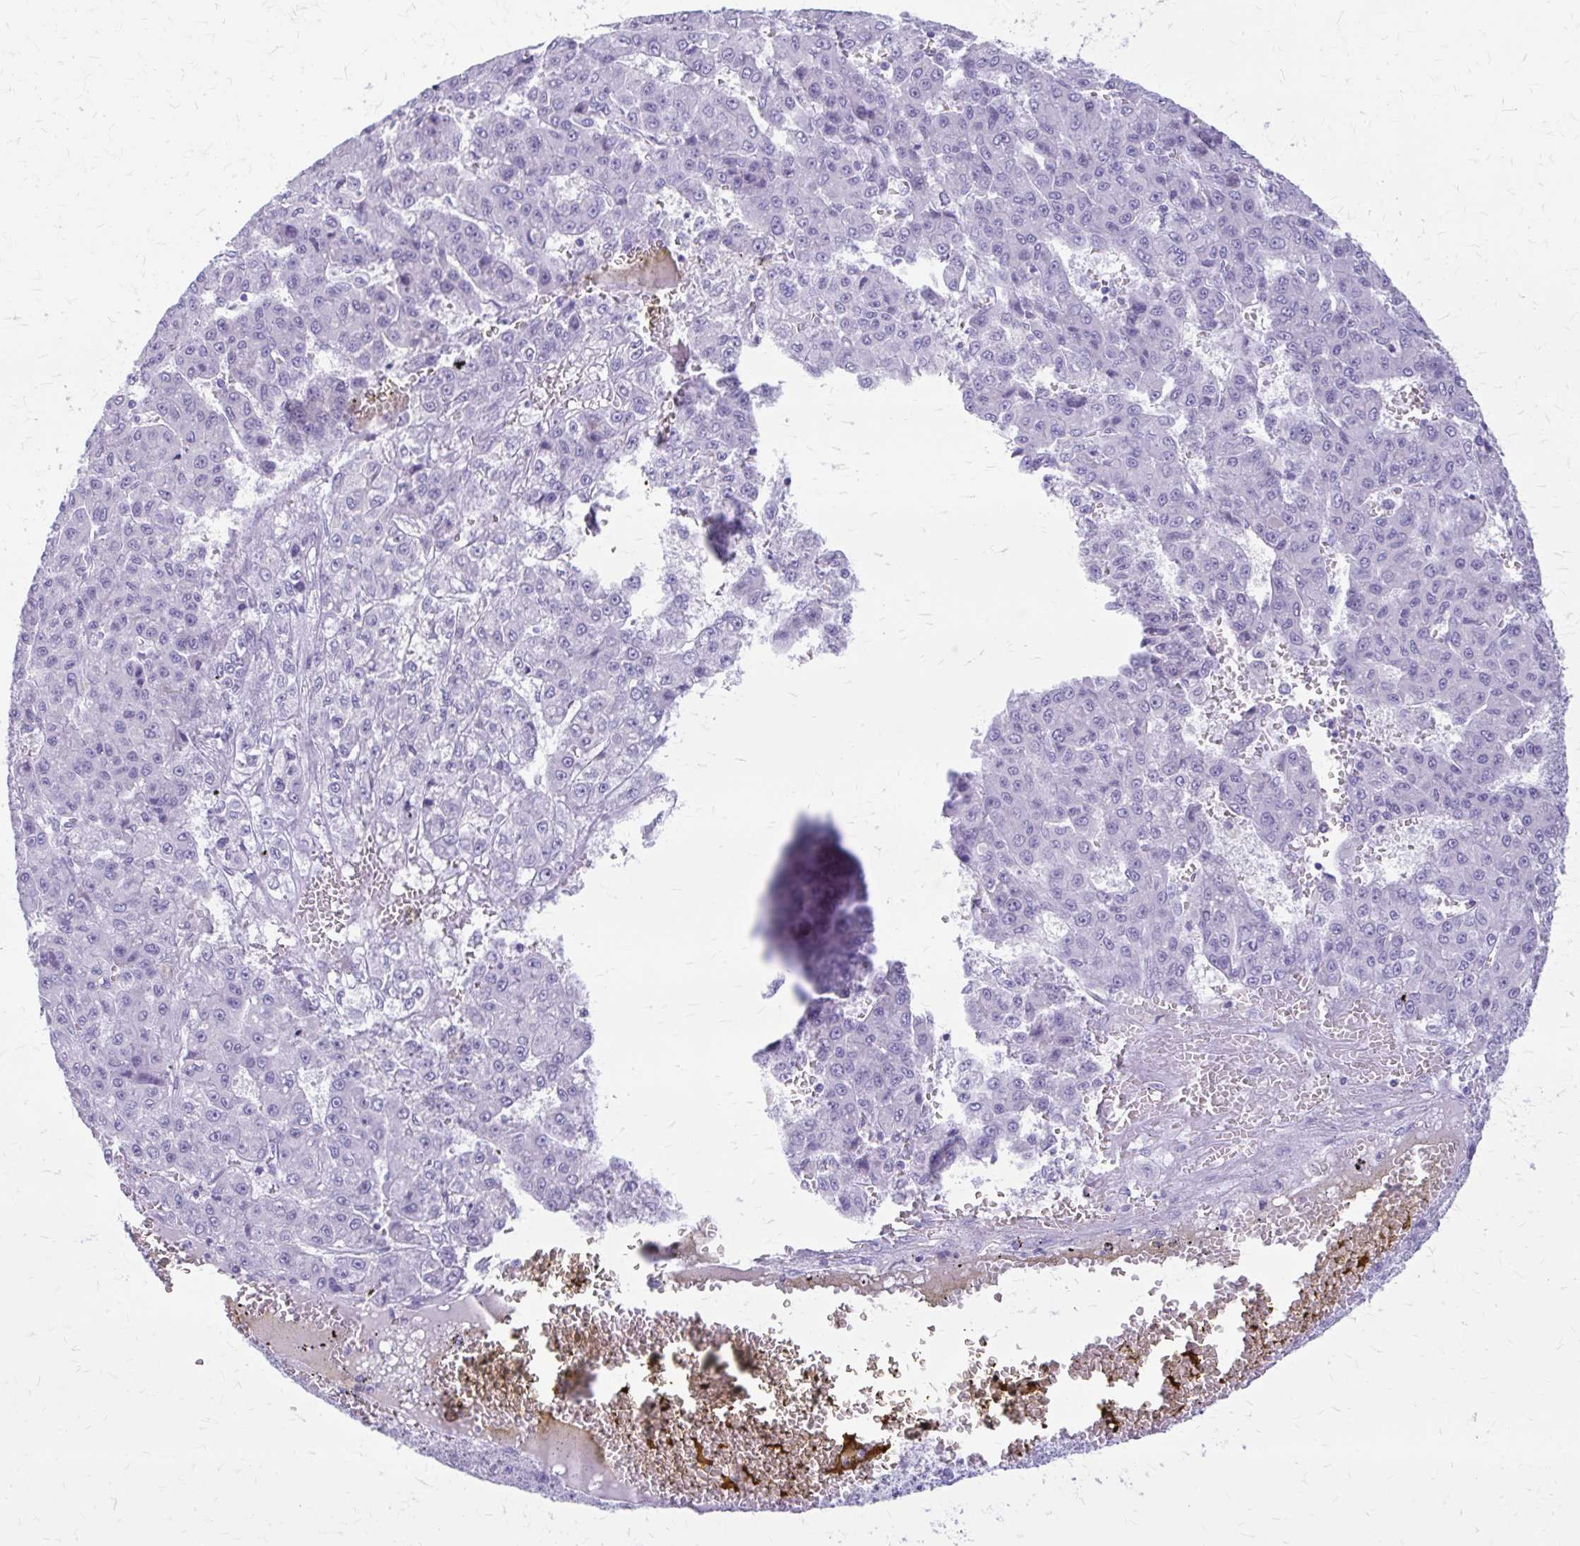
{"staining": {"intensity": "negative", "quantity": "none", "location": "none"}, "tissue": "liver cancer", "cell_type": "Tumor cells", "image_type": "cancer", "snomed": [{"axis": "morphology", "description": "Carcinoma, Hepatocellular, NOS"}, {"axis": "topography", "description": "Liver"}], "caption": "This histopathology image is of hepatocellular carcinoma (liver) stained with immunohistochemistry (IHC) to label a protein in brown with the nuclei are counter-stained blue. There is no staining in tumor cells.", "gene": "KLHDC7A", "patient": {"sex": "male", "age": 70}}